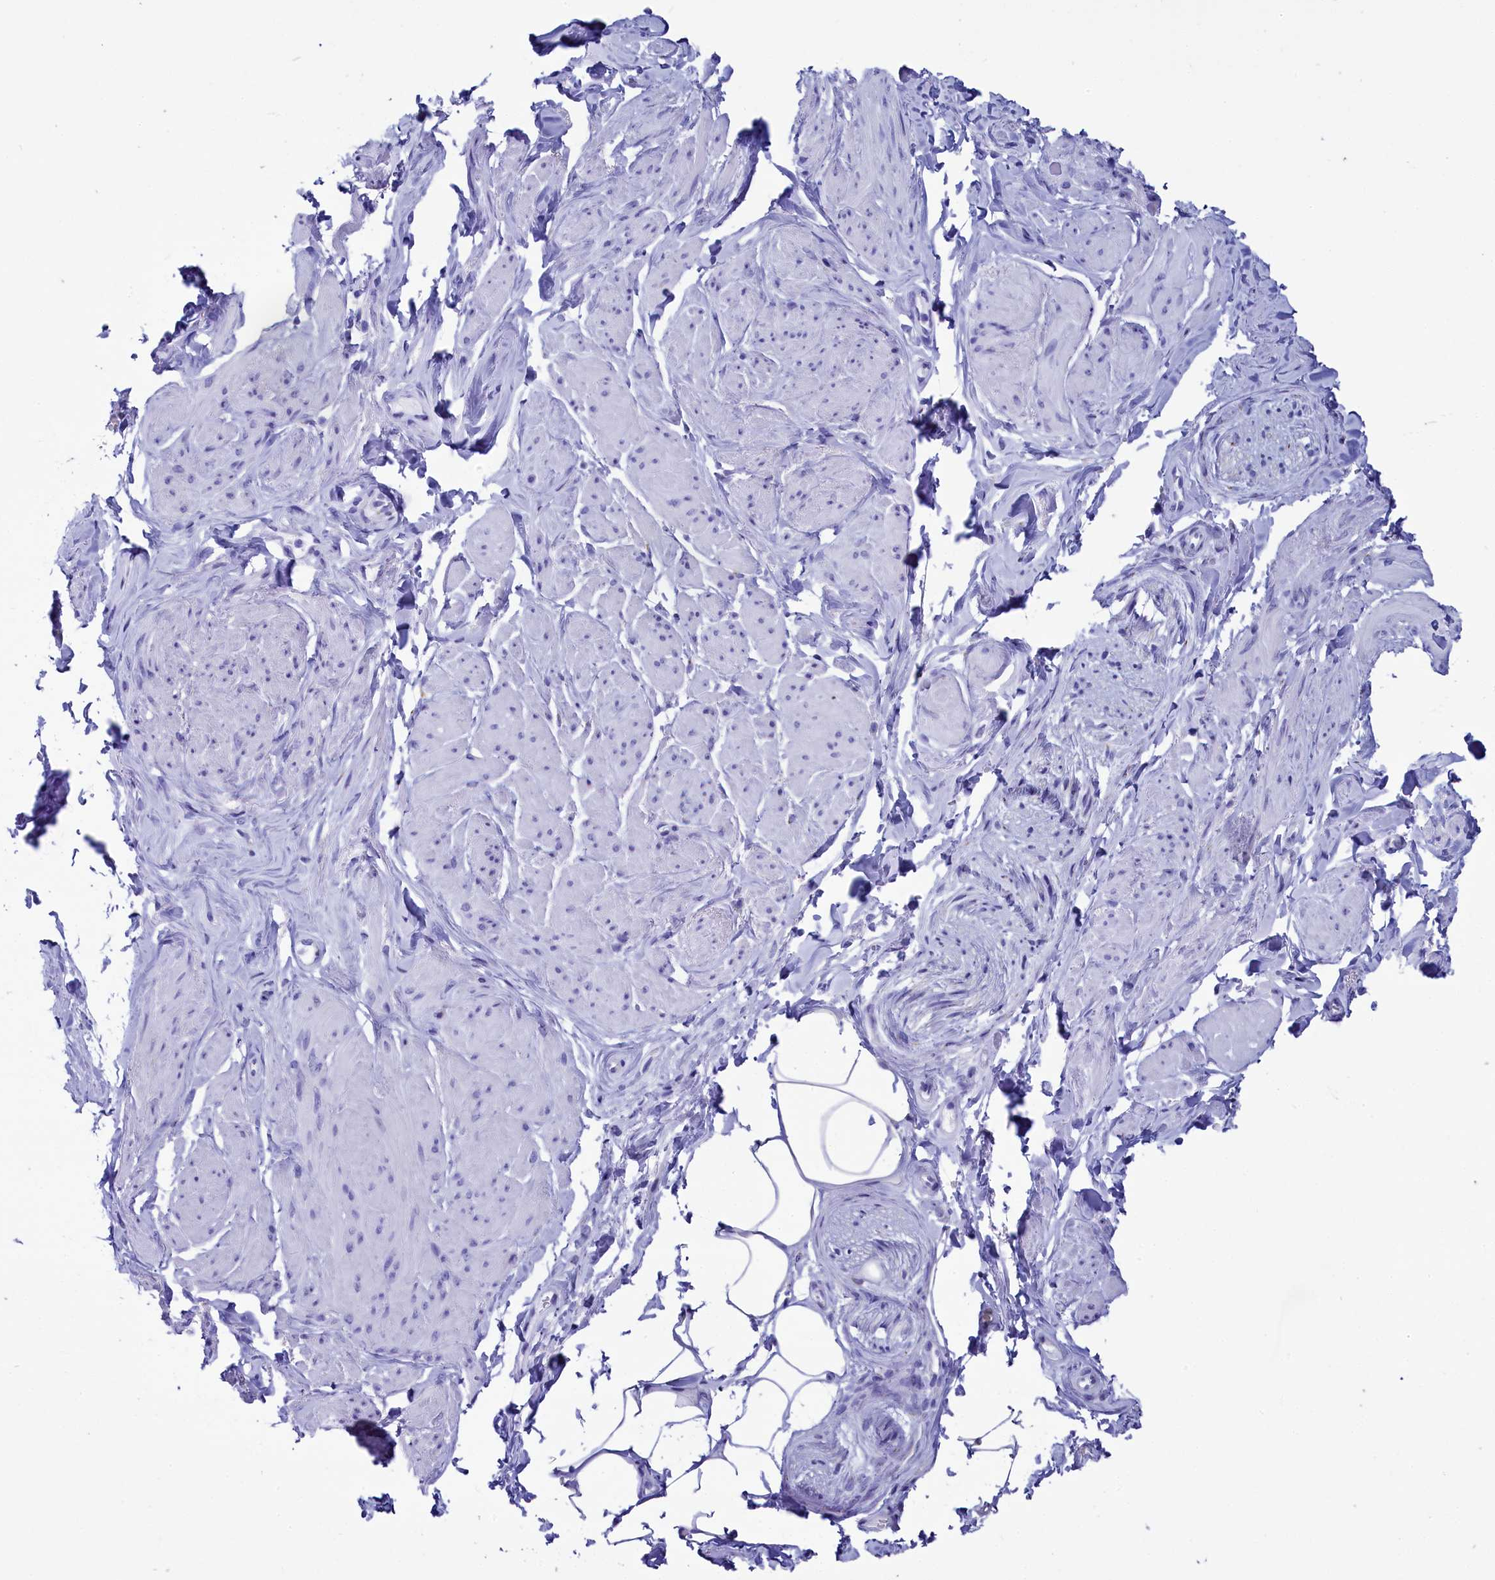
{"staining": {"intensity": "negative", "quantity": "none", "location": "none"}, "tissue": "smooth muscle", "cell_type": "Smooth muscle cells", "image_type": "normal", "snomed": [{"axis": "morphology", "description": "Normal tissue, NOS"}, {"axis": "topography", "description": "Smooth muscle"}, {"axis": "topography", "description": "Peripheral nerve tissue"}], "caption": "Immunohistochemistry micrograph of benign smooth muscle: human smooth muscle stained with DAB (3,3'-diaminobenzidine) exhibits no significant protein positivity in smooth muscle cells. (DAB (3,3'-diaminobenzidine) immunohistochemistry, high magnification).", "gene": "AP3B2", "patient": {"sex": "male", "age": 69}}